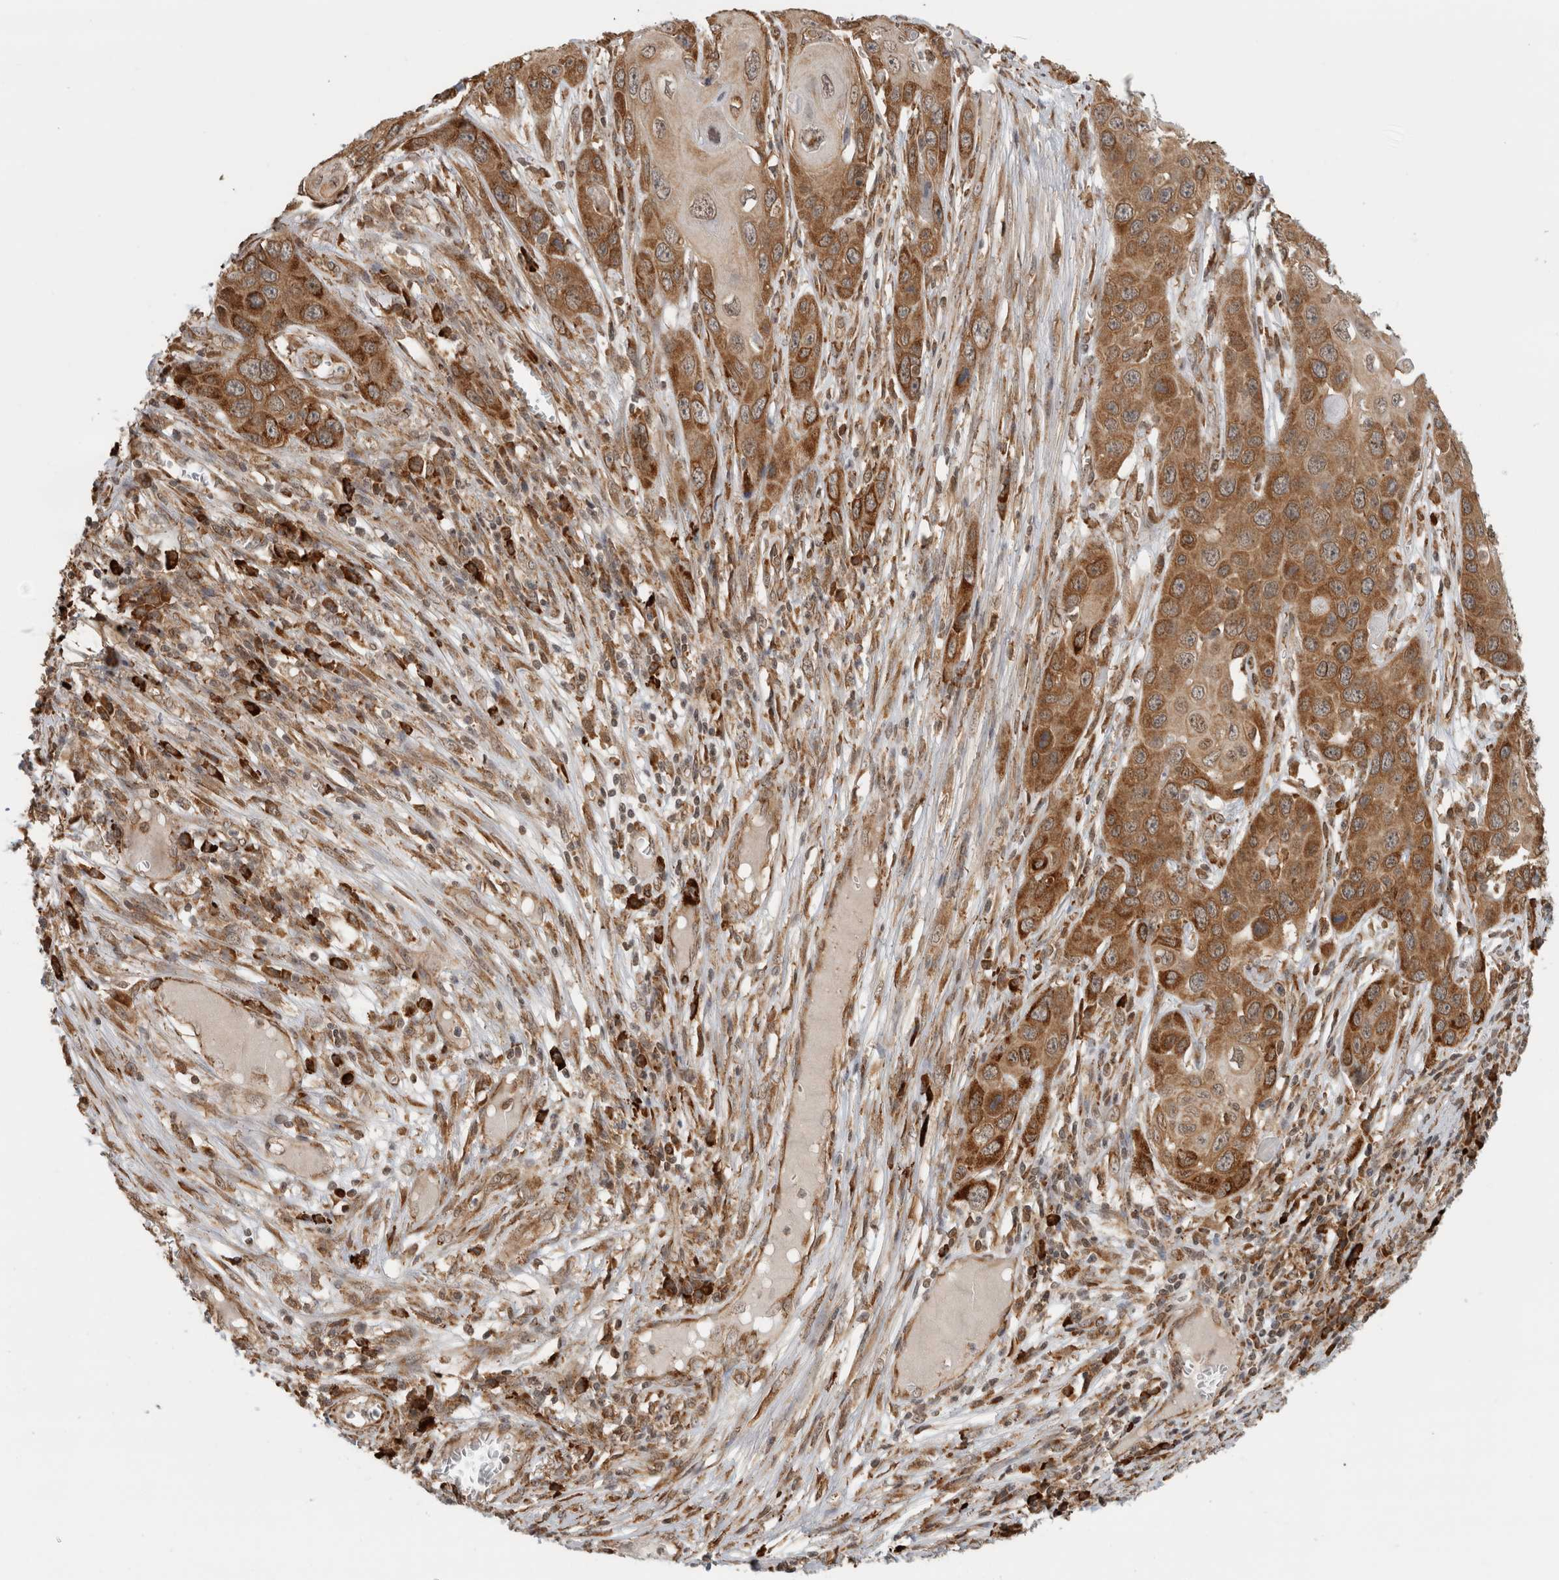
{"staining": {"intensity": "moderate", "quantity": ">75%", "location": "cytoplasmic/membranous"}, "tissue": "skin cancer", "cell_type": "Tumor cells", "image_type": "cancer", "snomed": [{"axis": "morphology", "description": "Squamous cell carcinoma, NOS"}, {"axis": "topography", "description": "Skin"}], "caption": "A brown stain labels moderate cytoplasmic/membranous staining of a protein in human skin cancer (squamous cell carcinoma) tumor cells.", "gene": "MS4A7", "patient": {"sex": "male", "age": 55}}